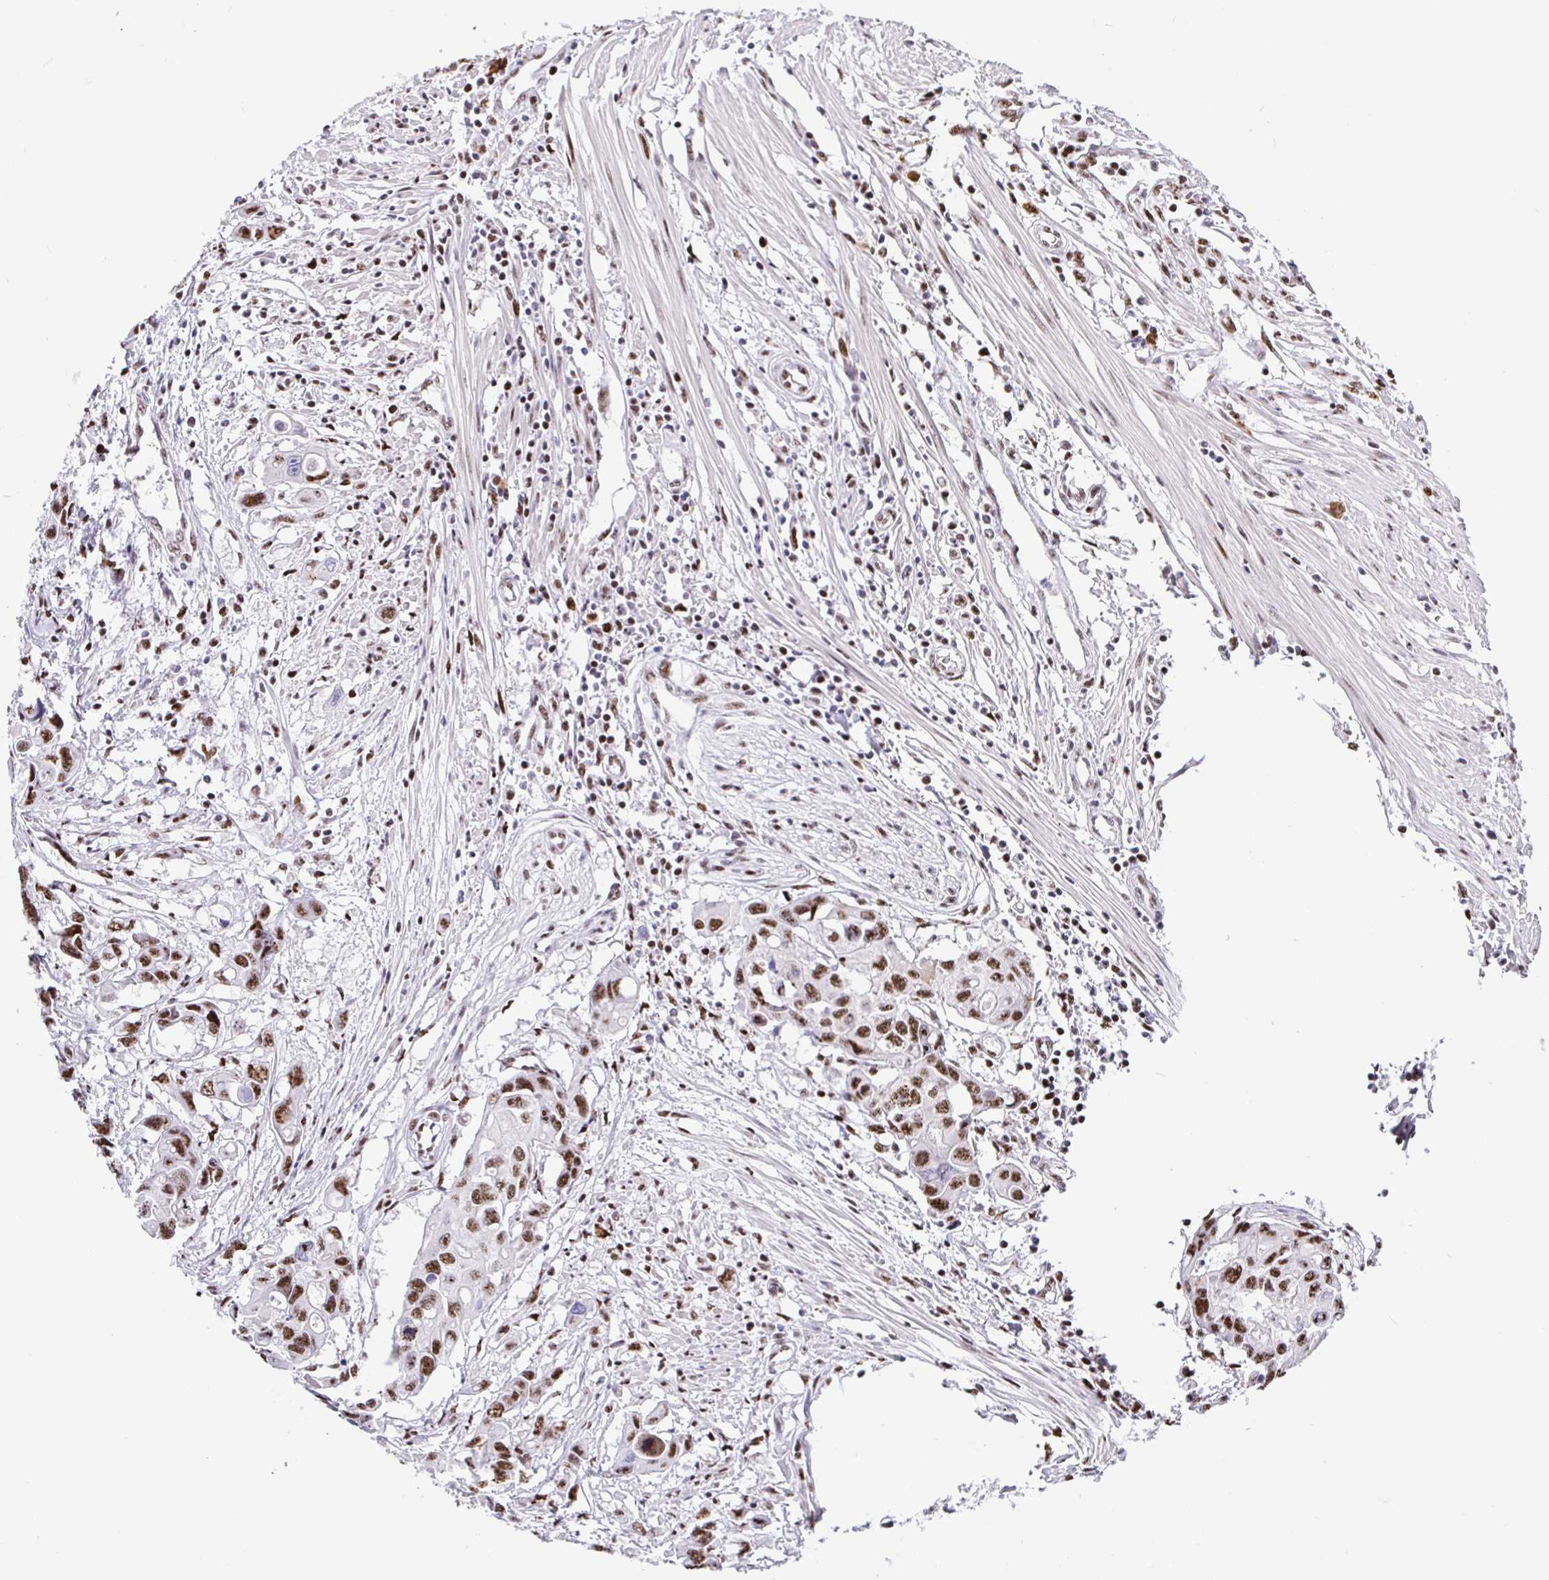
{"staining": {"intensity": "moderate", "quantity": ">75%", "location": "nuclear"}, "tissue": "colorectal cancer", "cell_type": "Tumor cells", "image_type": "cancer", "snomed": [{"axis": "morphology", "description": "Adenocarcinoma, NOS"}, {"axis": "topography", "description": "Colon"}], "caption": "Protein staining of colorectal cancer (adenocarcinoma) tissue shows moderate nuclear expression in approximately >75% of tumor cells.", "gene": "SETD5", "patient": {"sex": "male", "age": 77}}